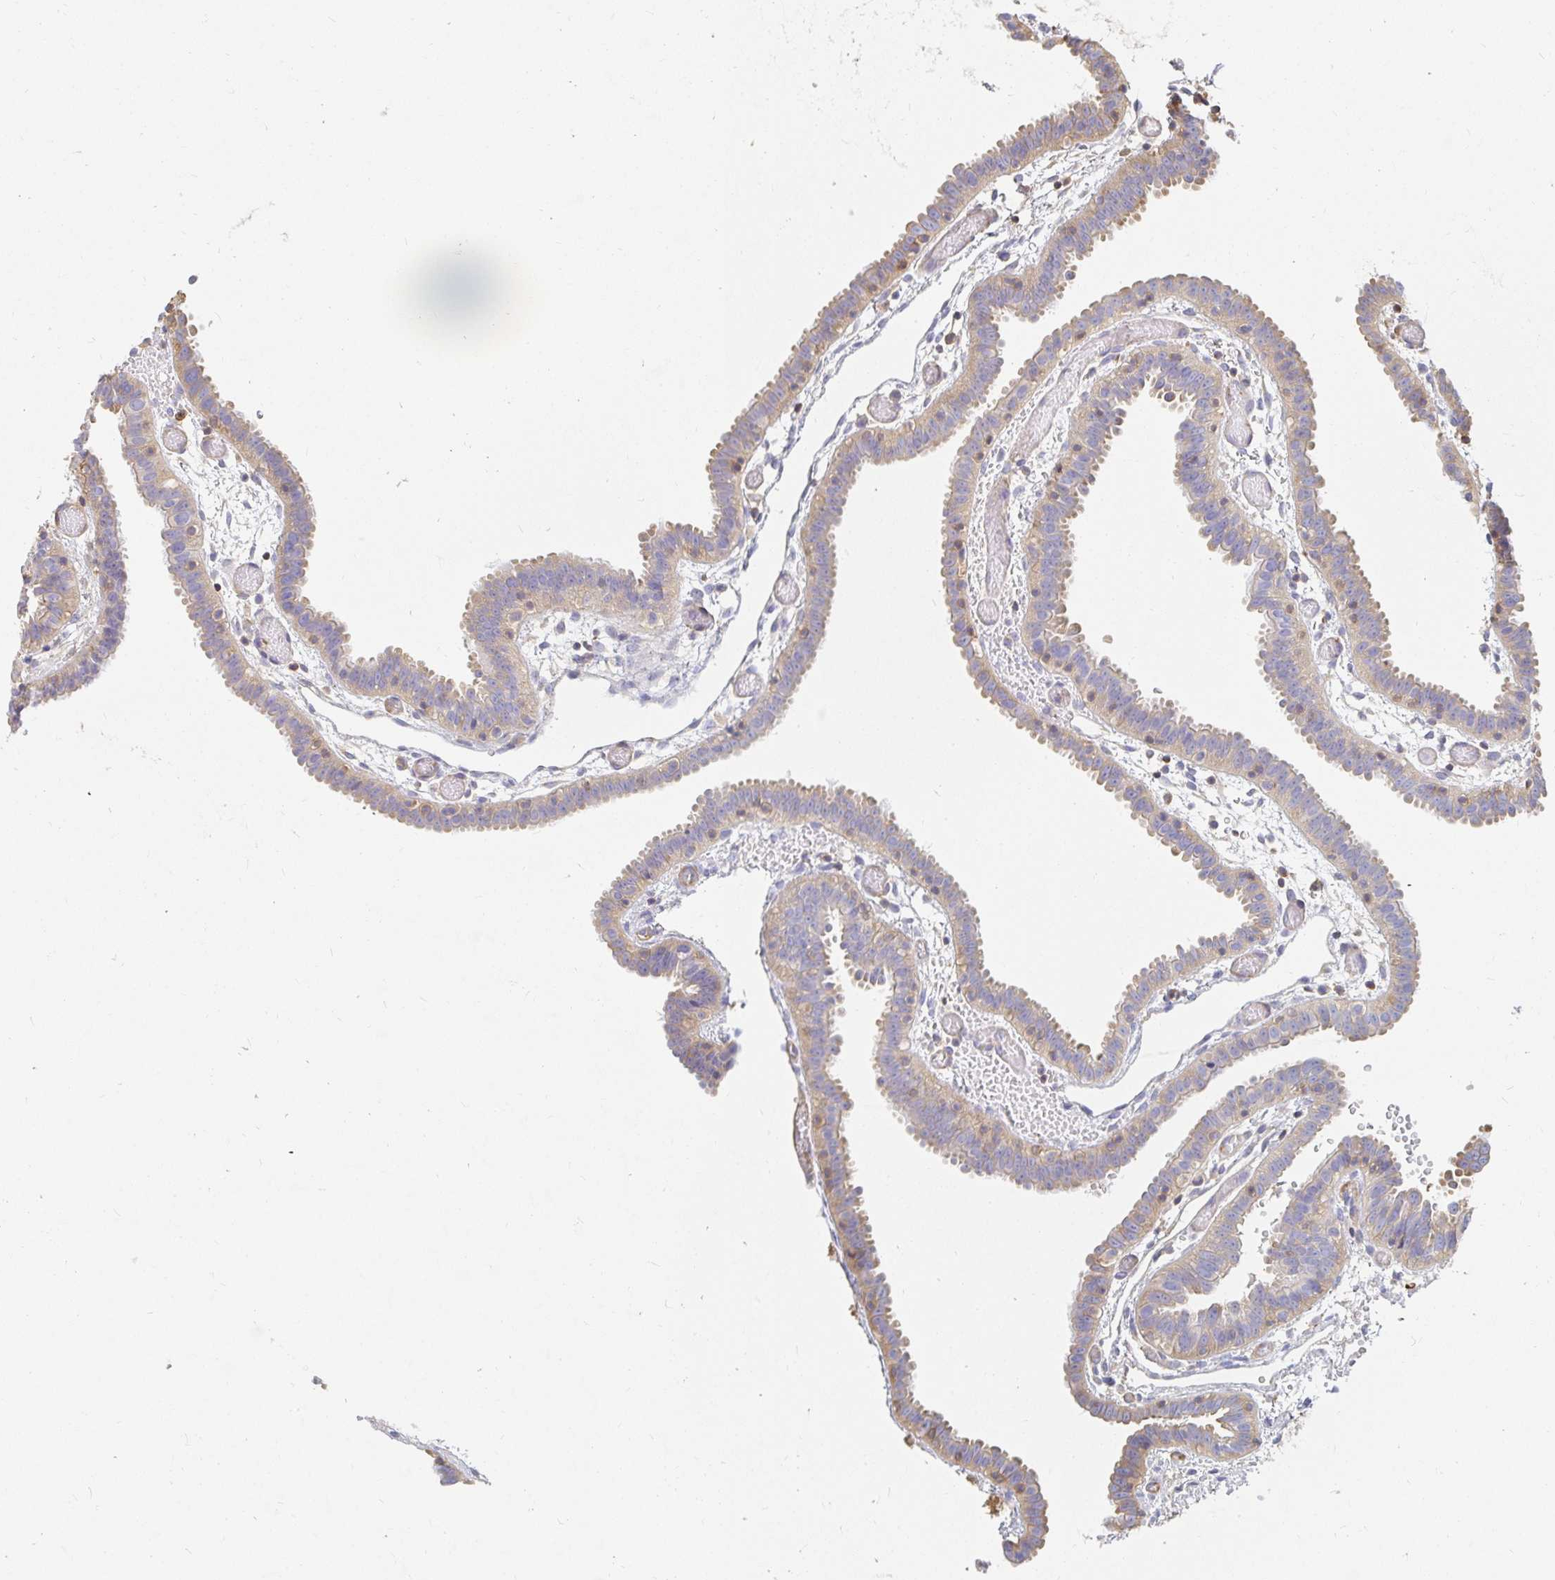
{"staining": {"intensity": "weak", "quantity": ">75%", "location": "cytoplasmic/membranous"}, "tissue": "fallopian tube", "cell_type": "Glandular cells", "image_type": "normal", "snomed": [{"axis": "morphology", "description": "Normal tissue, NOS"}, {"axis": "topography", "description": "Fallopian tube"}], "caption": "A low amount of weak cytoplasmic/membranous staining is identified in about >75% of glandular cells in normal fallopian tube. The protein of interest is shown in brown color, while the nuclei are stained blue.", "gene": "TSPAN19", "patient": {"sex": "female", "age": 37}}